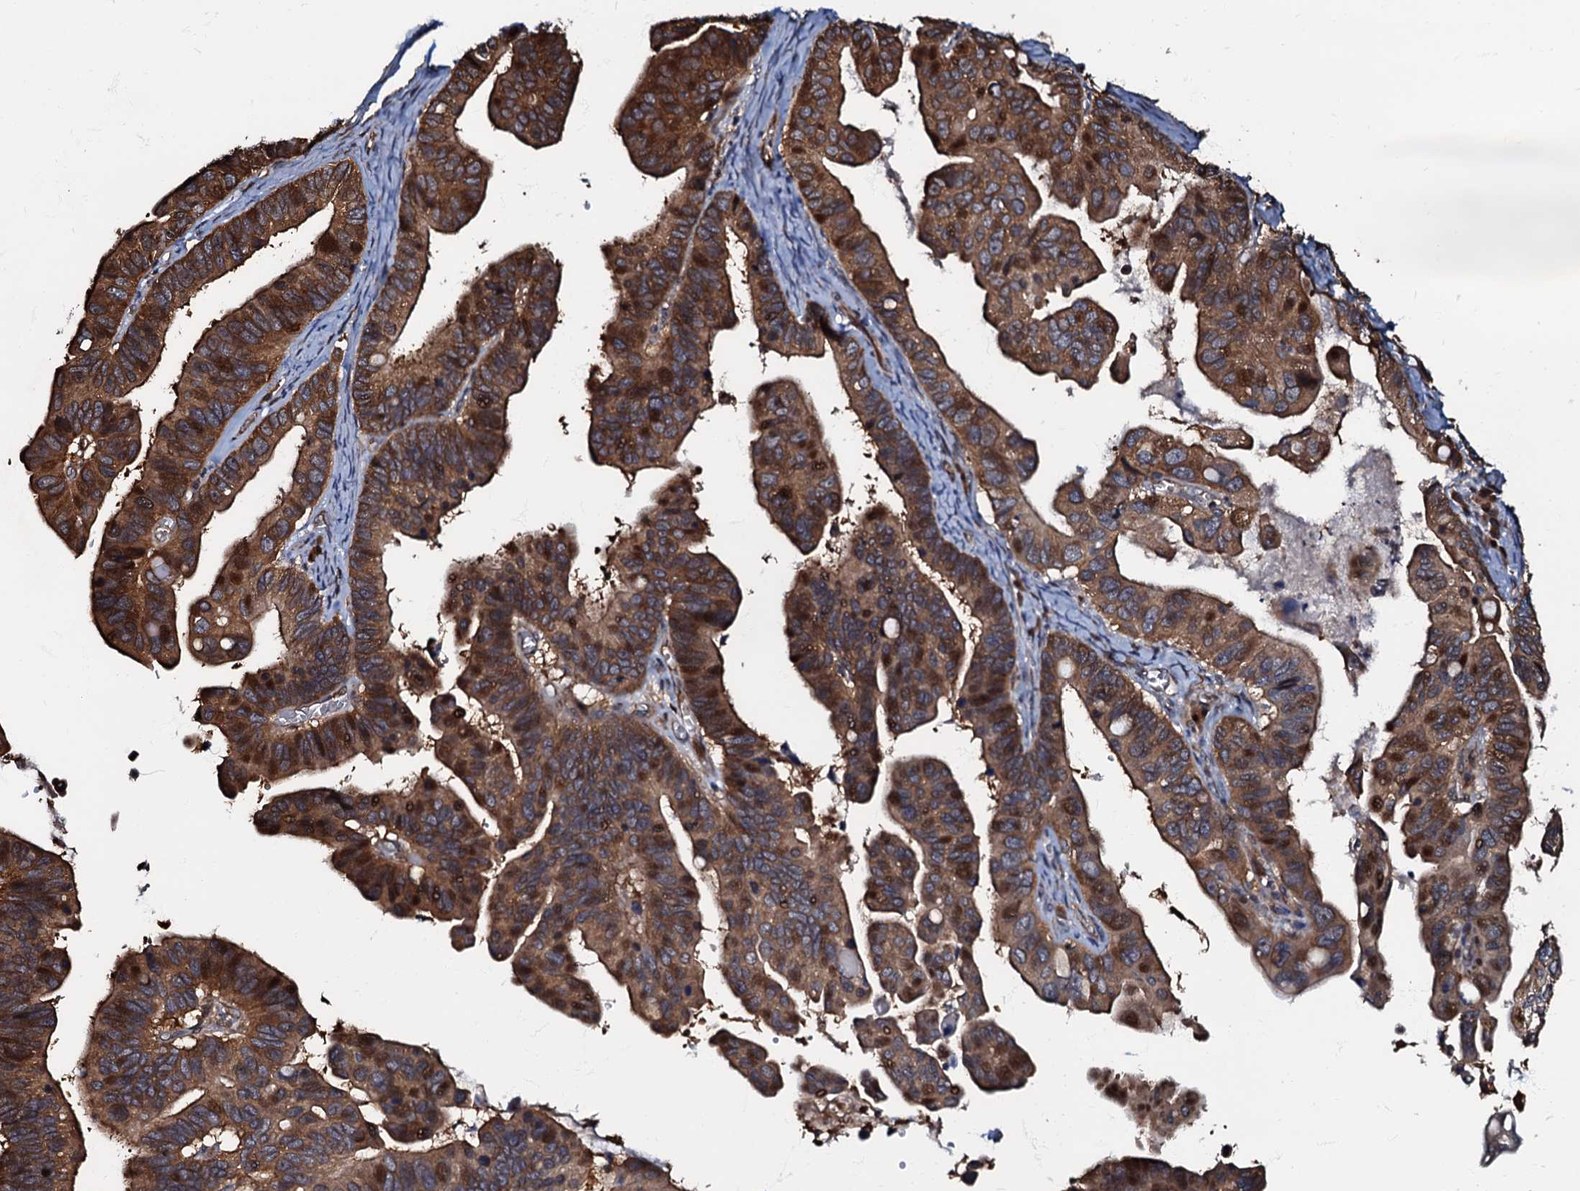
{"staining": {"intensity": "strong", "quantity": ">75%", "location": "cytoplasmic/membranous,nuclear"}, "tissue": "ovarian cancer", "cell_type": "Tumor cells", "image_type": "cancer", "snomed": [{"axis": "morphology", "description": "Cystadenocarcinoma, serous, NOS"}, {"axis": "topography", "description": "Ovary"}], "caption": "IHC micrograph of neoplastic tissue: ovarian serous cystadenocarcinoma stained using immunohistochemistry (IHC) displays high levels of strong protein expression localized specifically in the cytoplasmic/membranous and nuclear of tumor cells, appearing as a cytoplasmic/membranous and nuclear brown color.", "gene": "OSBP", "patient": {"sex": "female", "age": 56}}